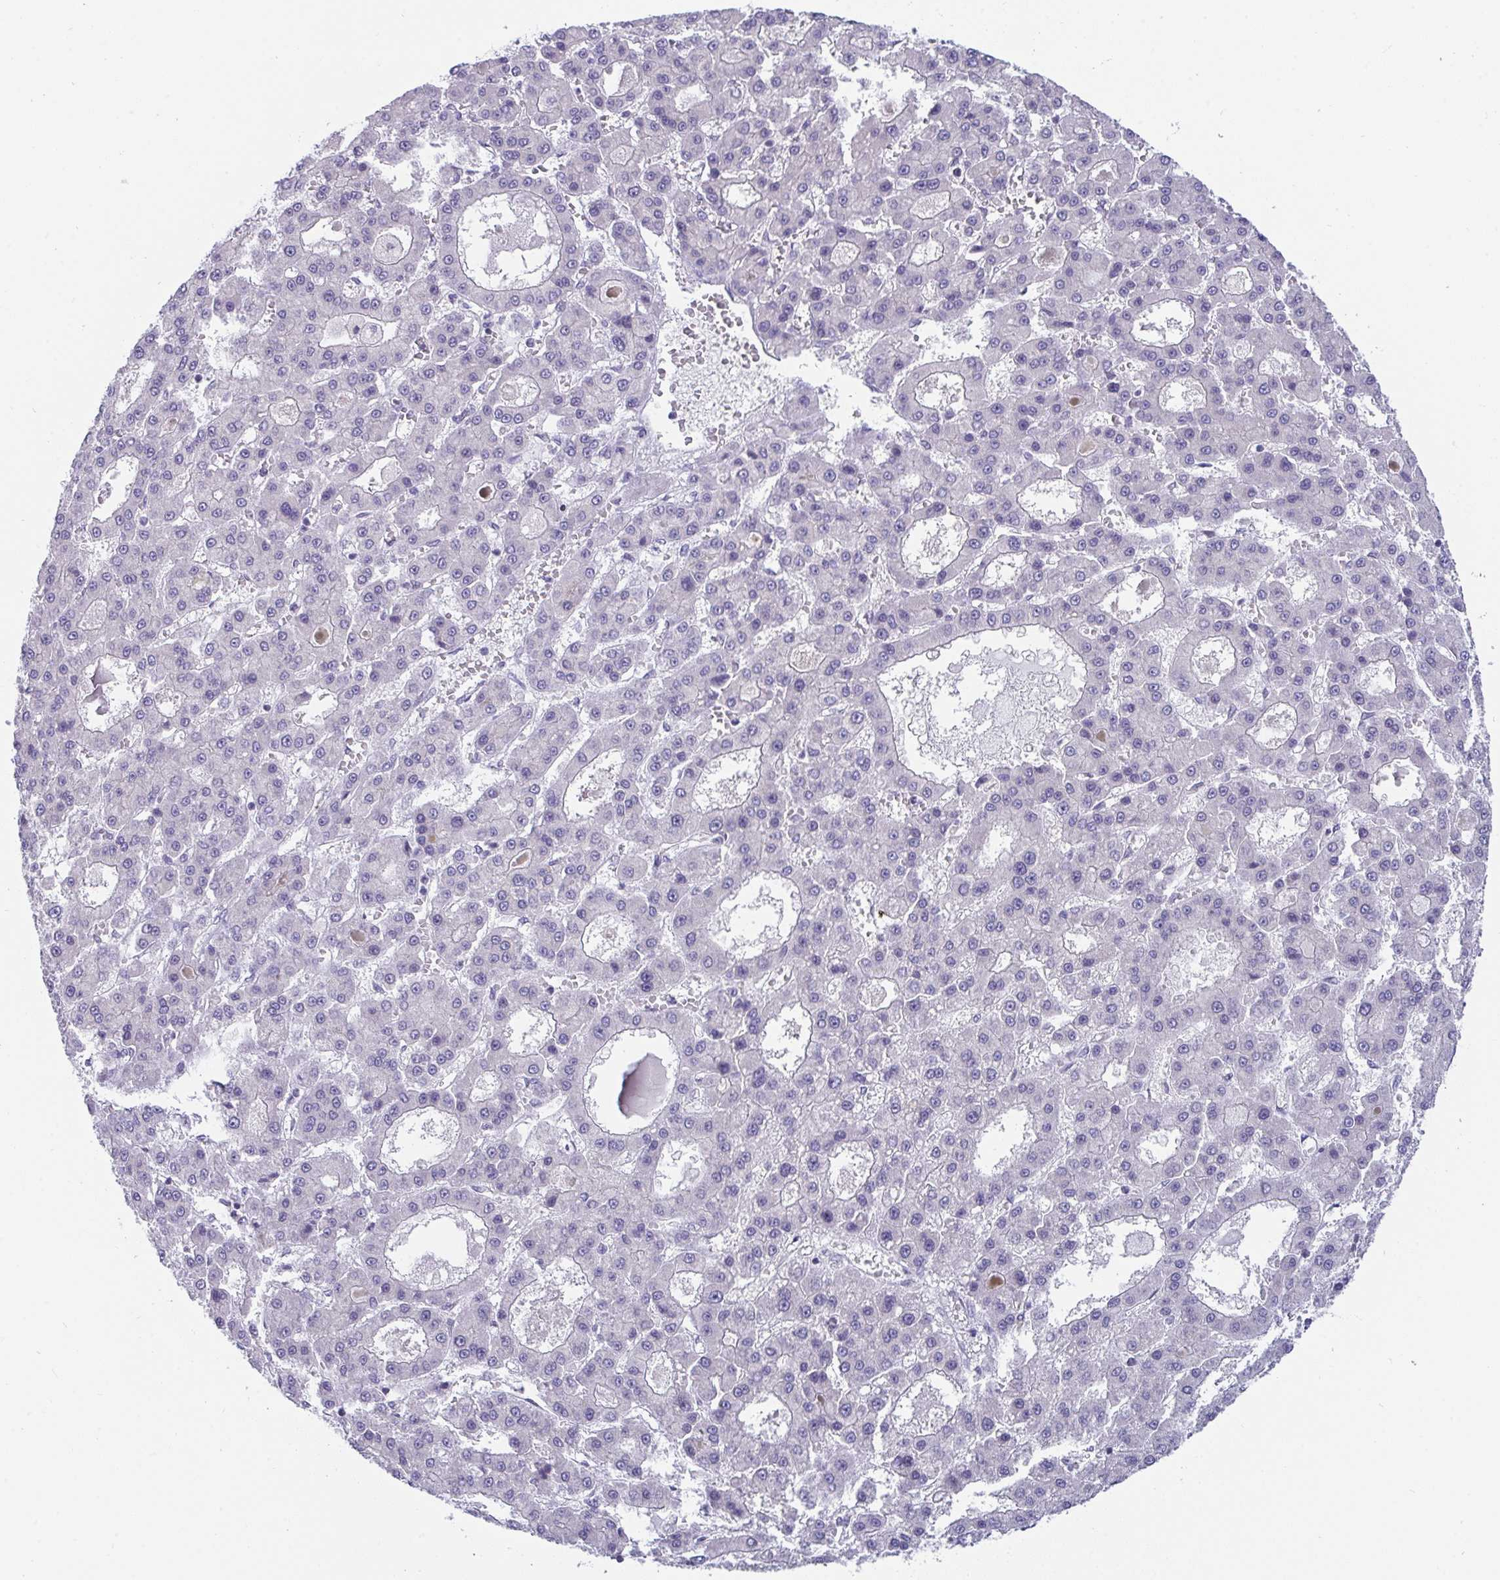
{"staining": {"intensity": "negative", "quantity": "none", "location": "none"}, "tissue": "liver cancer", "cell_type": "Tumor cells", "image_type": "cancer", "snomed": [{"axis": "morphology", "description": "Carcinoma, Hepatocellular, NOS"}, {"axis": "topography", "description": "Liver"}], "caption": "This is a micrograph of IHC staining of liver cancer (hepatocellular carcinoma), which shows no expression in tumor cells.", "gene": "BMAL2", "patient": {"sex": "male", "age": 70}}